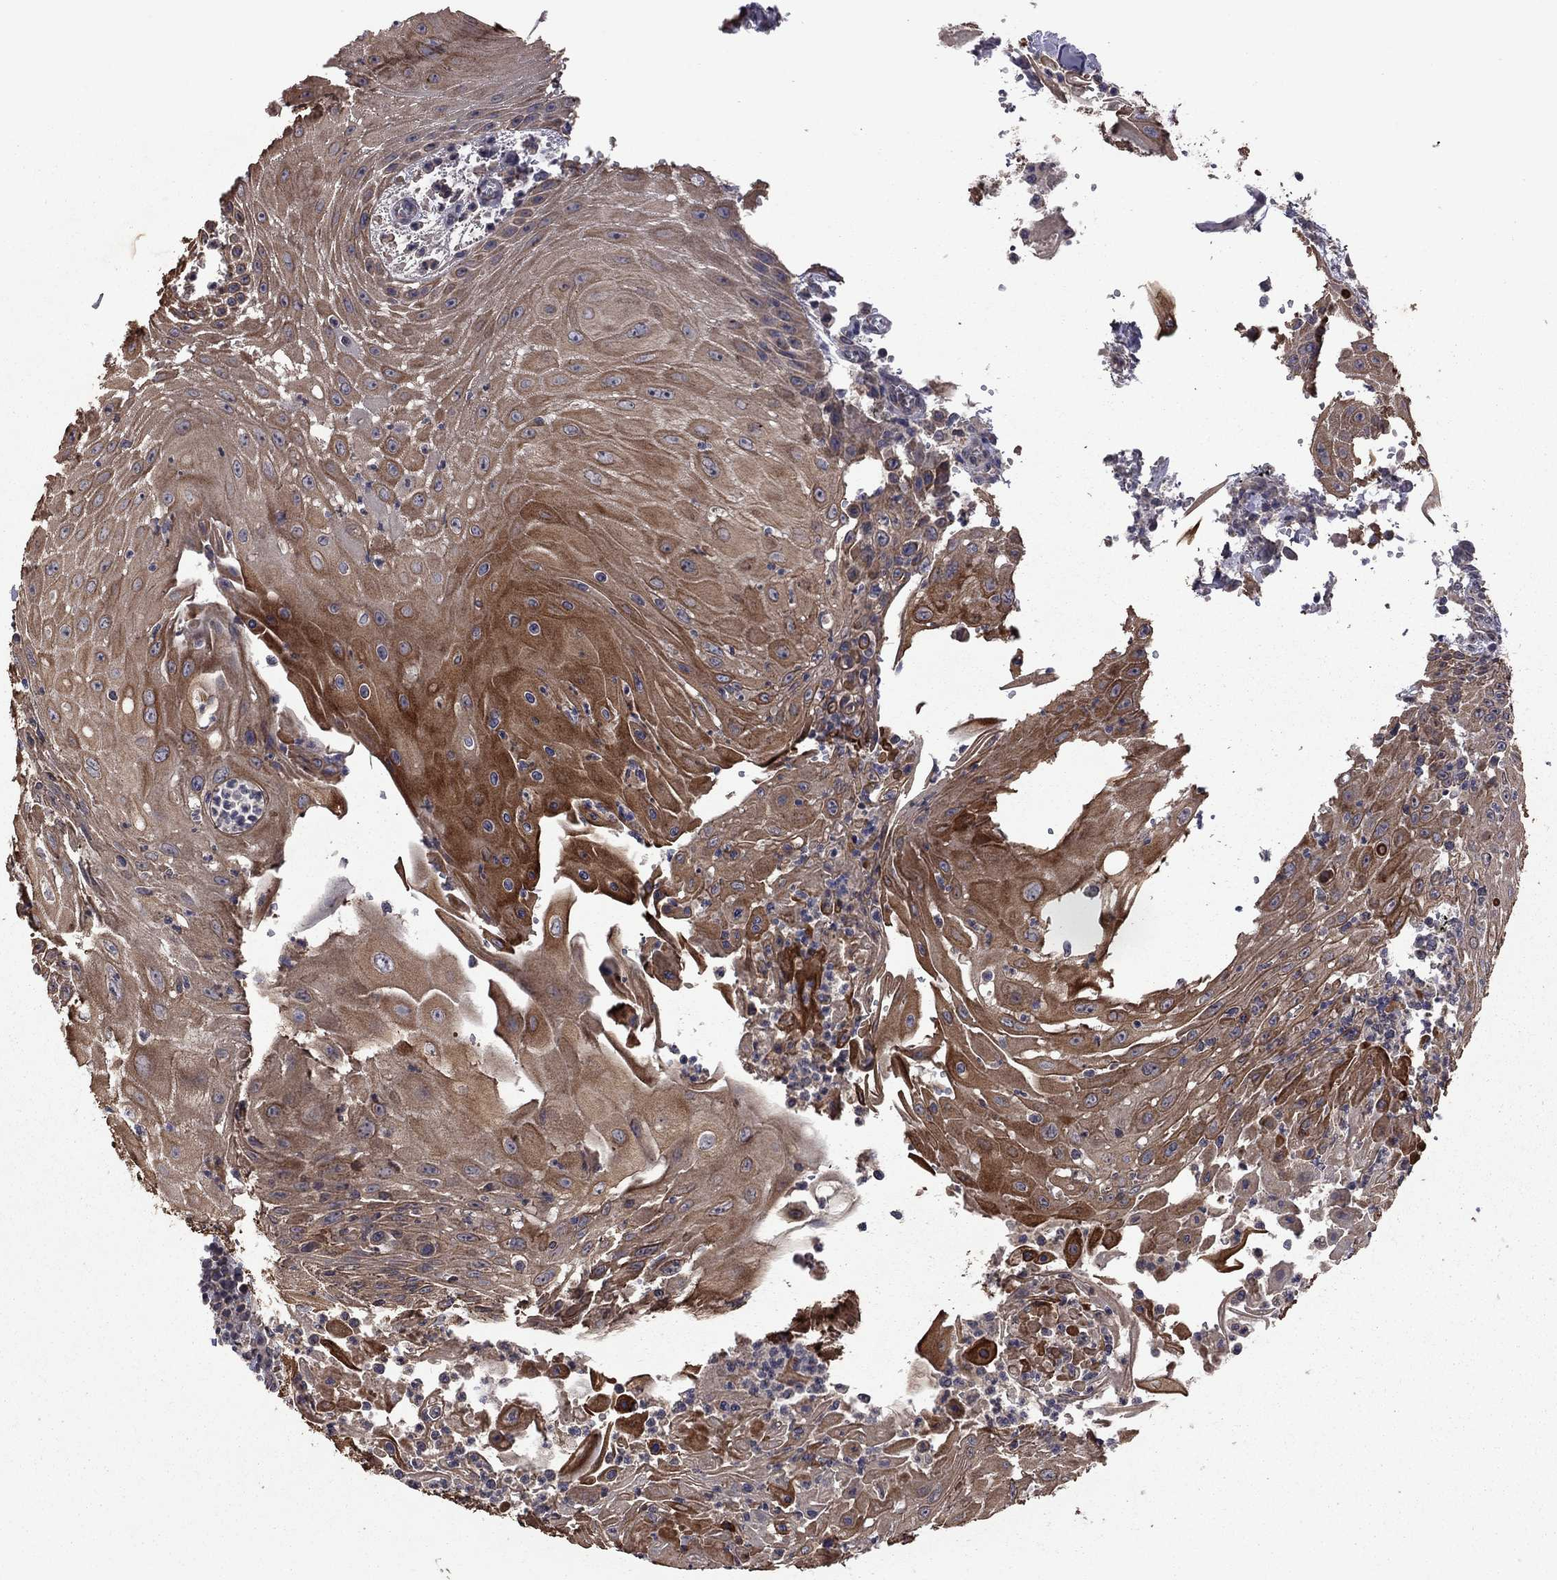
{"staining": {"intensity": "strong", "quantity": "25%-75%", "location": "cytoplasmic/membranous"}, "tissue": "head and neck cancer", "cell_type": "Tumor cells", "image_type": "cancer", "snomed": [{"axis": "morphology", "description": "Squamous cell carcinoma, NOS"}, {"axis": "topography", "description": "Oral tissue"}, {"axis": "topography", "description": "Head-Neck"}], "caption": "Immunohistochemistry image of human head and neck cancer (squamous cell carcinoma) stained for a protein (brown), which exhibits high levels of strong cytoplasmic/membranous staining in approximately 25%-75% of tumor cells.", "gene": "TSNARE1", "patient": {"sex": "male", "age": 58}}